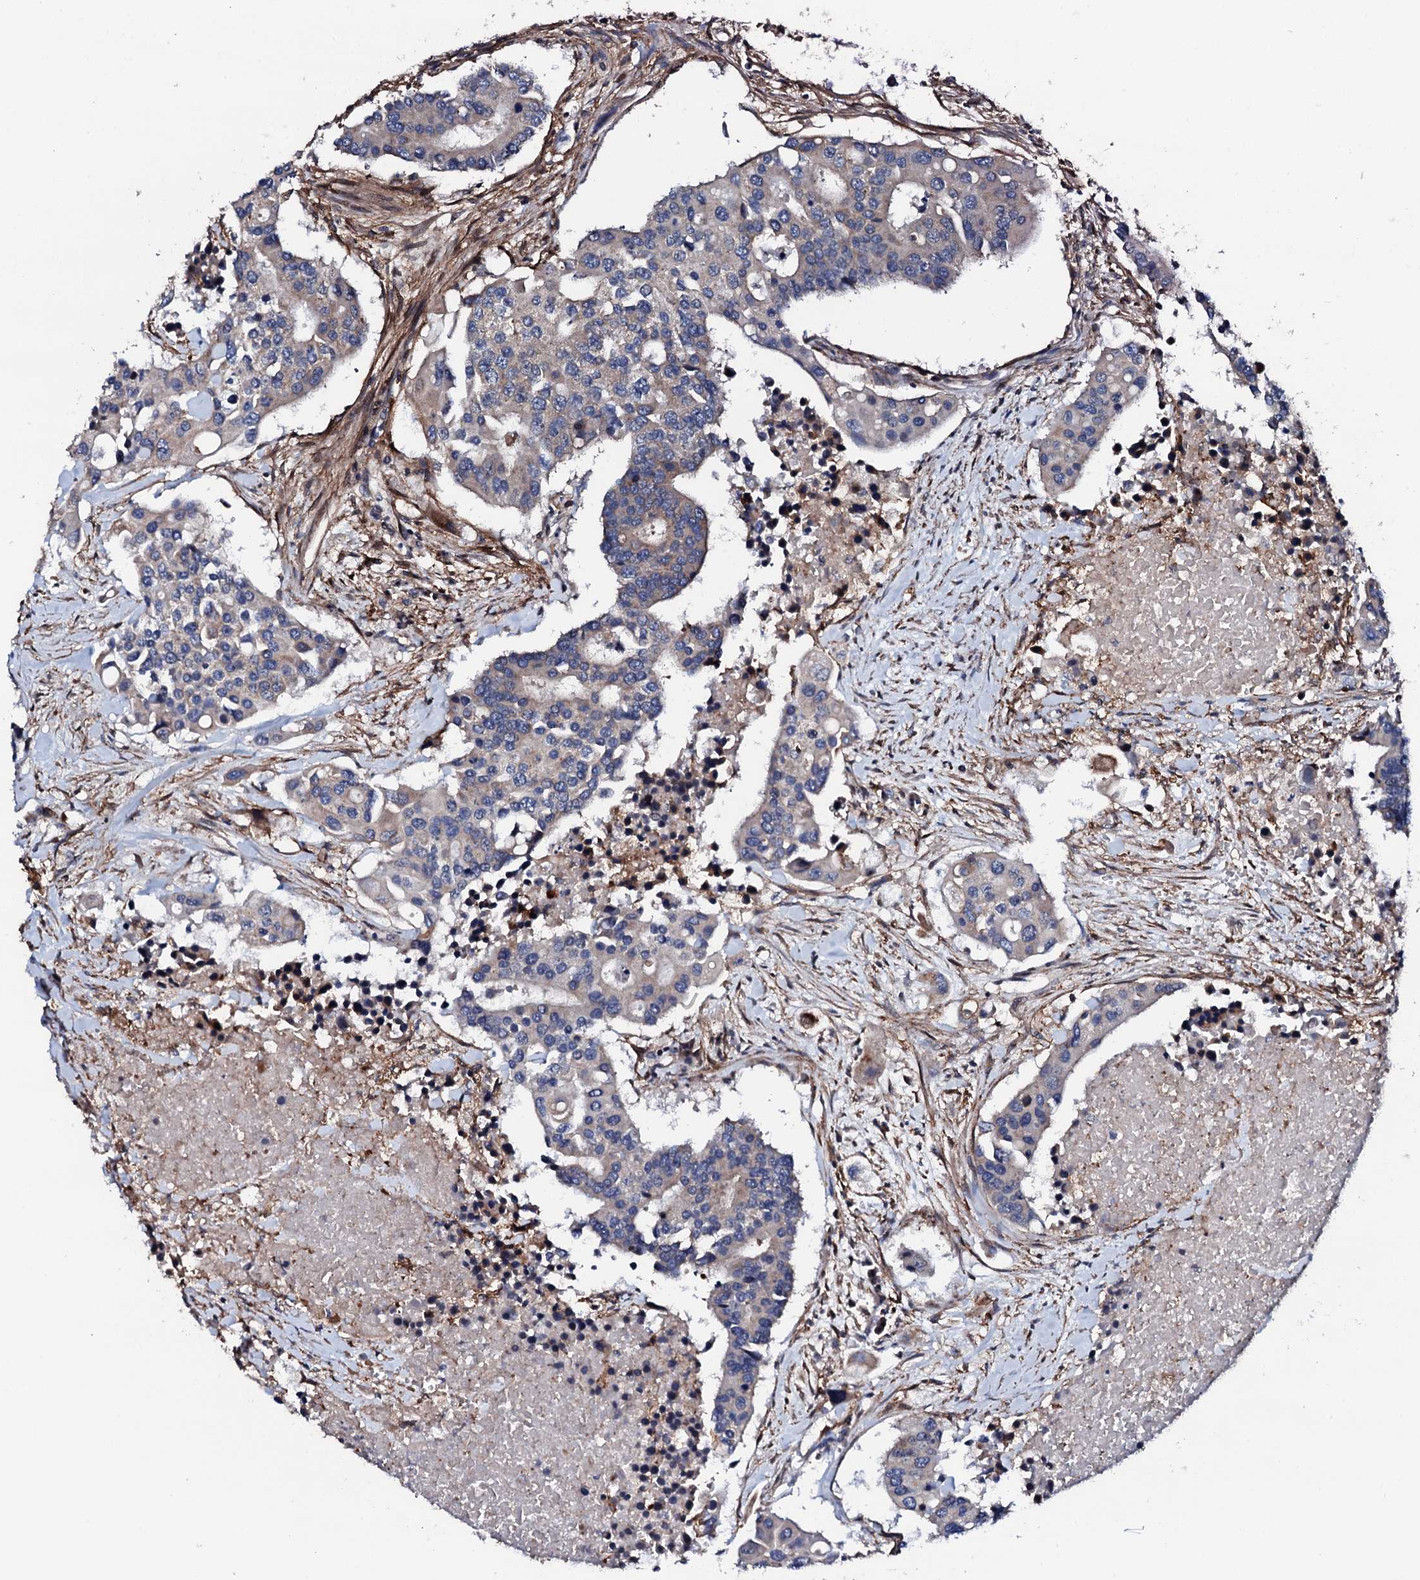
{"staining": {"intensity": "weak", "quantity": "<25%", "location": "cytoplasmic/membranous"}, "tissue": "colorectal cancer", "cell_type": "Tumor cells", "image_type": "cancer", "snomed": [{"axis": "morphology", "description": "Adenocarcinoma, NOS"}, {"axis": "topography", "description": "Colon"}], "caption": "A histopathology image of human colorectal adenocarcinoma is negative for staining in tumor cells.", "gene": "EDC3", "patient": {"sex": "male", "age": 77}}